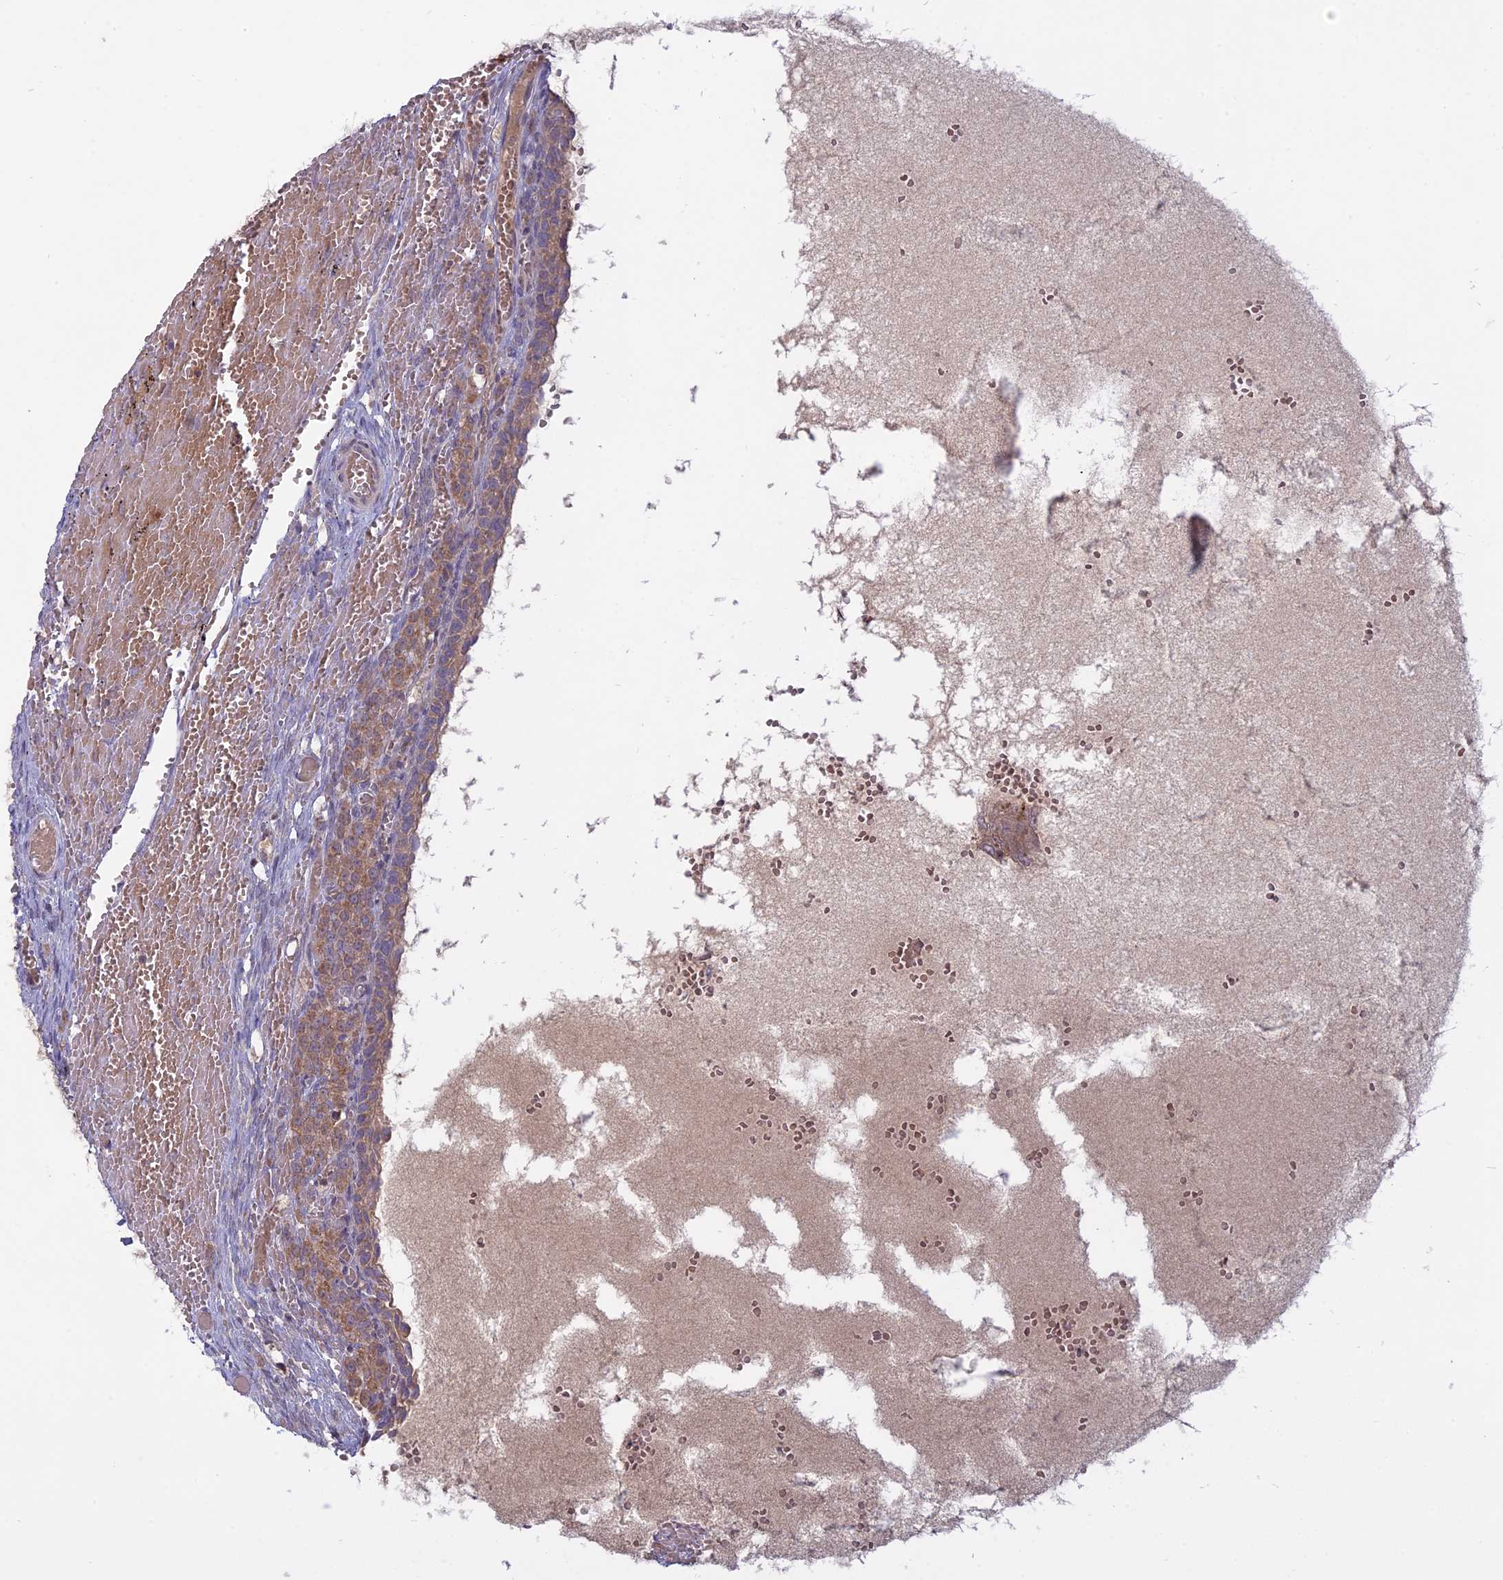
{"staining": {"intensity": "moderate", "quantity": "<25%", "location": "cytoplasmic/membranous"}, "tissue": "ovary", "cell_type": "Ovarian stroma cells", "image_type": "normal", "snomed": [{"axis": "morphology", "description": "Adenocarcinoma, NOS"}, {"axis": "topography", "description": "Endometrium"}], "caption": "The histopathology image exhibits a brown stain indicating the presence of a protein in the cytoplasmic/membranous of ovarian stroma cells in ovary. Immunohistochemistry stains the protein in brown and the nuclei are stained blue.", "gene": "TMEM208", "patient": {"sex": "female", "age": 32}}